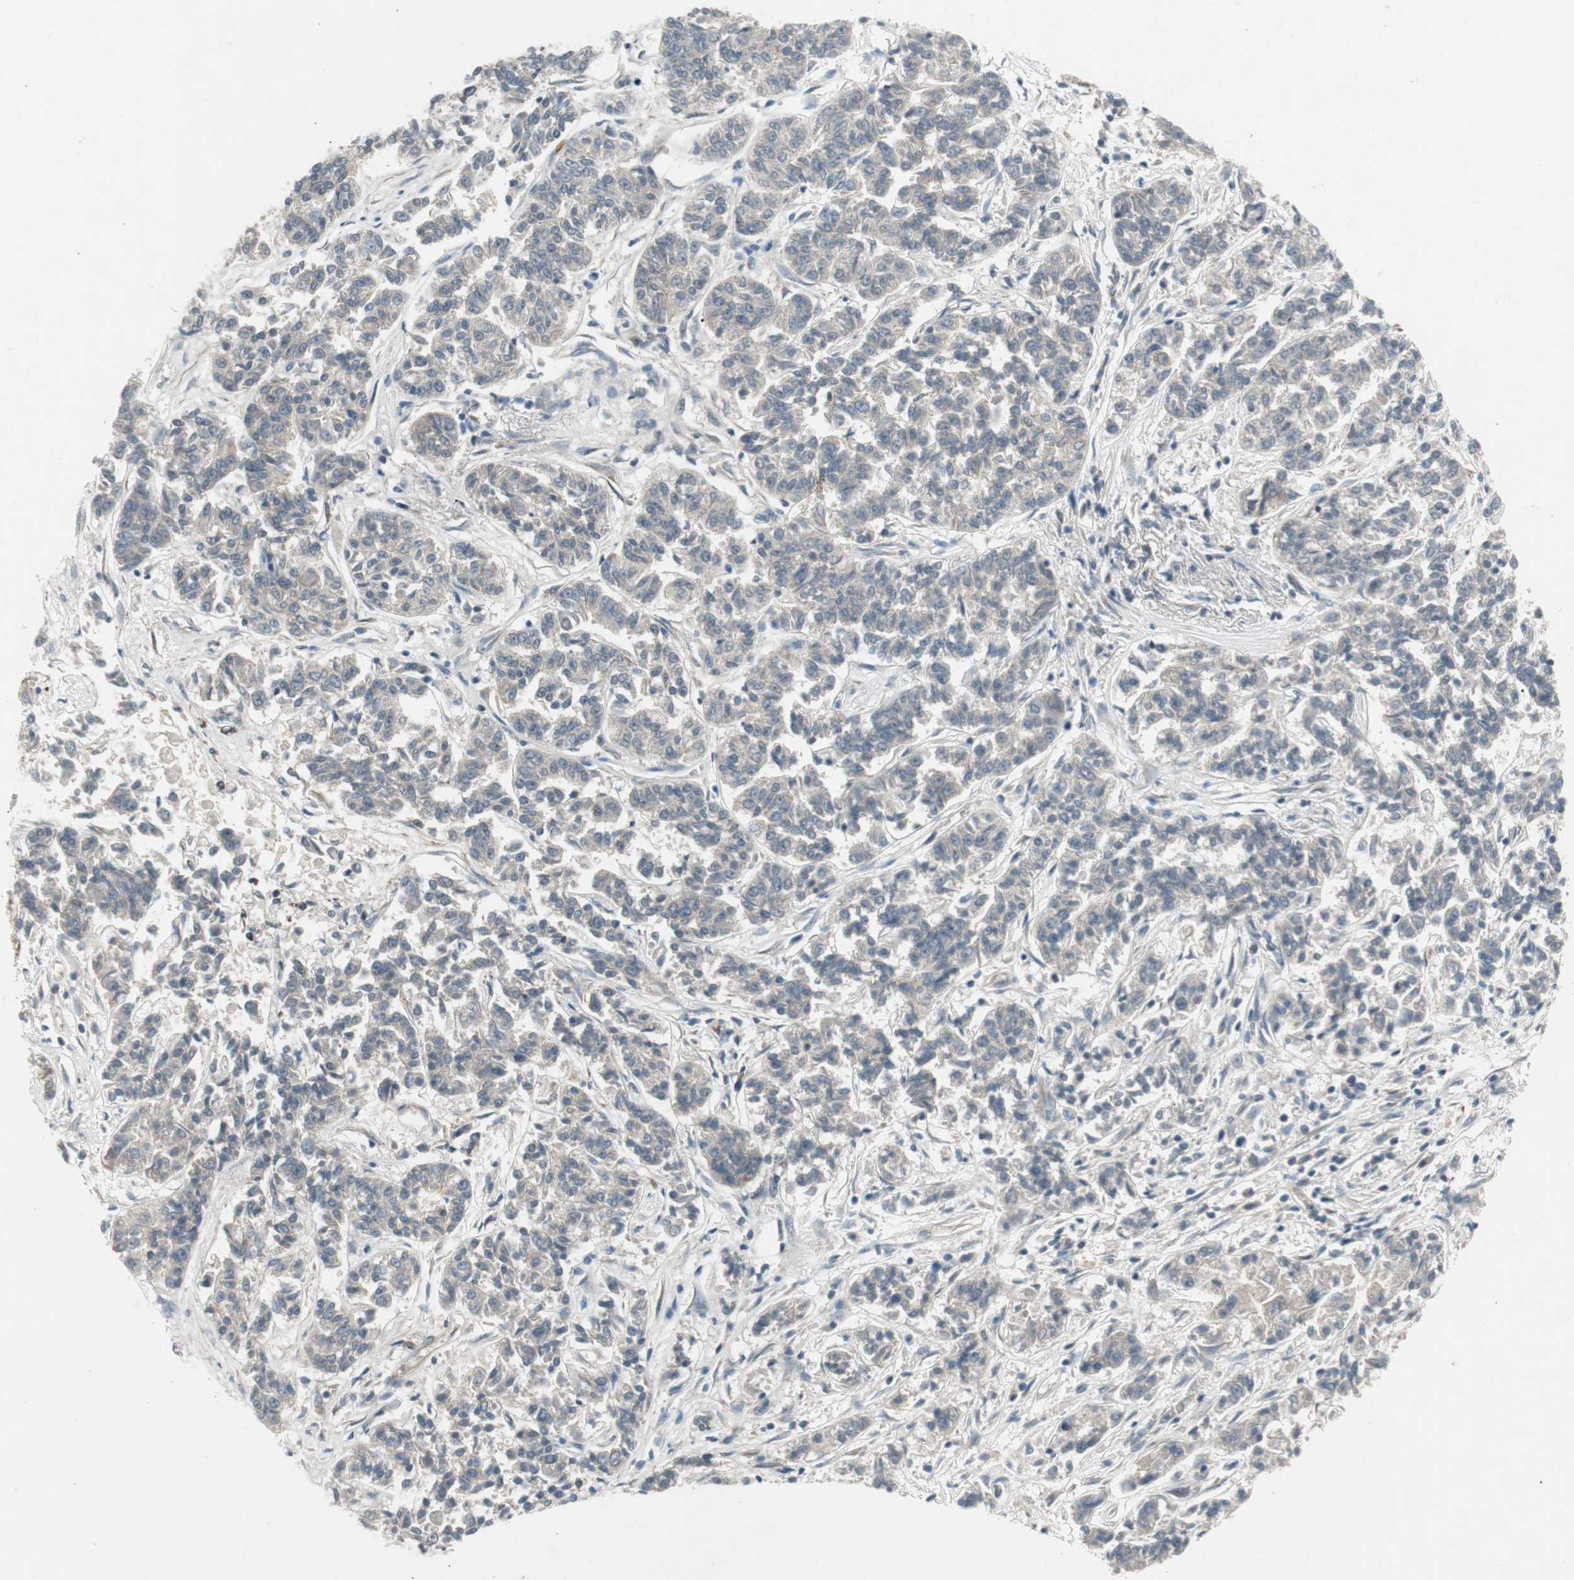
{"staining": {"intensity": "weak", "quantity": "<25%", "location": "cytoplasmic/membranous"}, "tissue": "lung cancer", "cell_type": "Tumor cells", "image_type": "cancer", "snomed": [{"axis": "morphology", "description": "Adenocarcinoma, NOS"}, {"axis": "topography", "description": "Lung"}], "caption": "Human adenocarcinoma (lung) stained for a protein using immunohistochemistry (IHC) exhibits no expression in tumor cells.", "gene": "PANK2", "patient": {"sex": "male", "age": 84}}